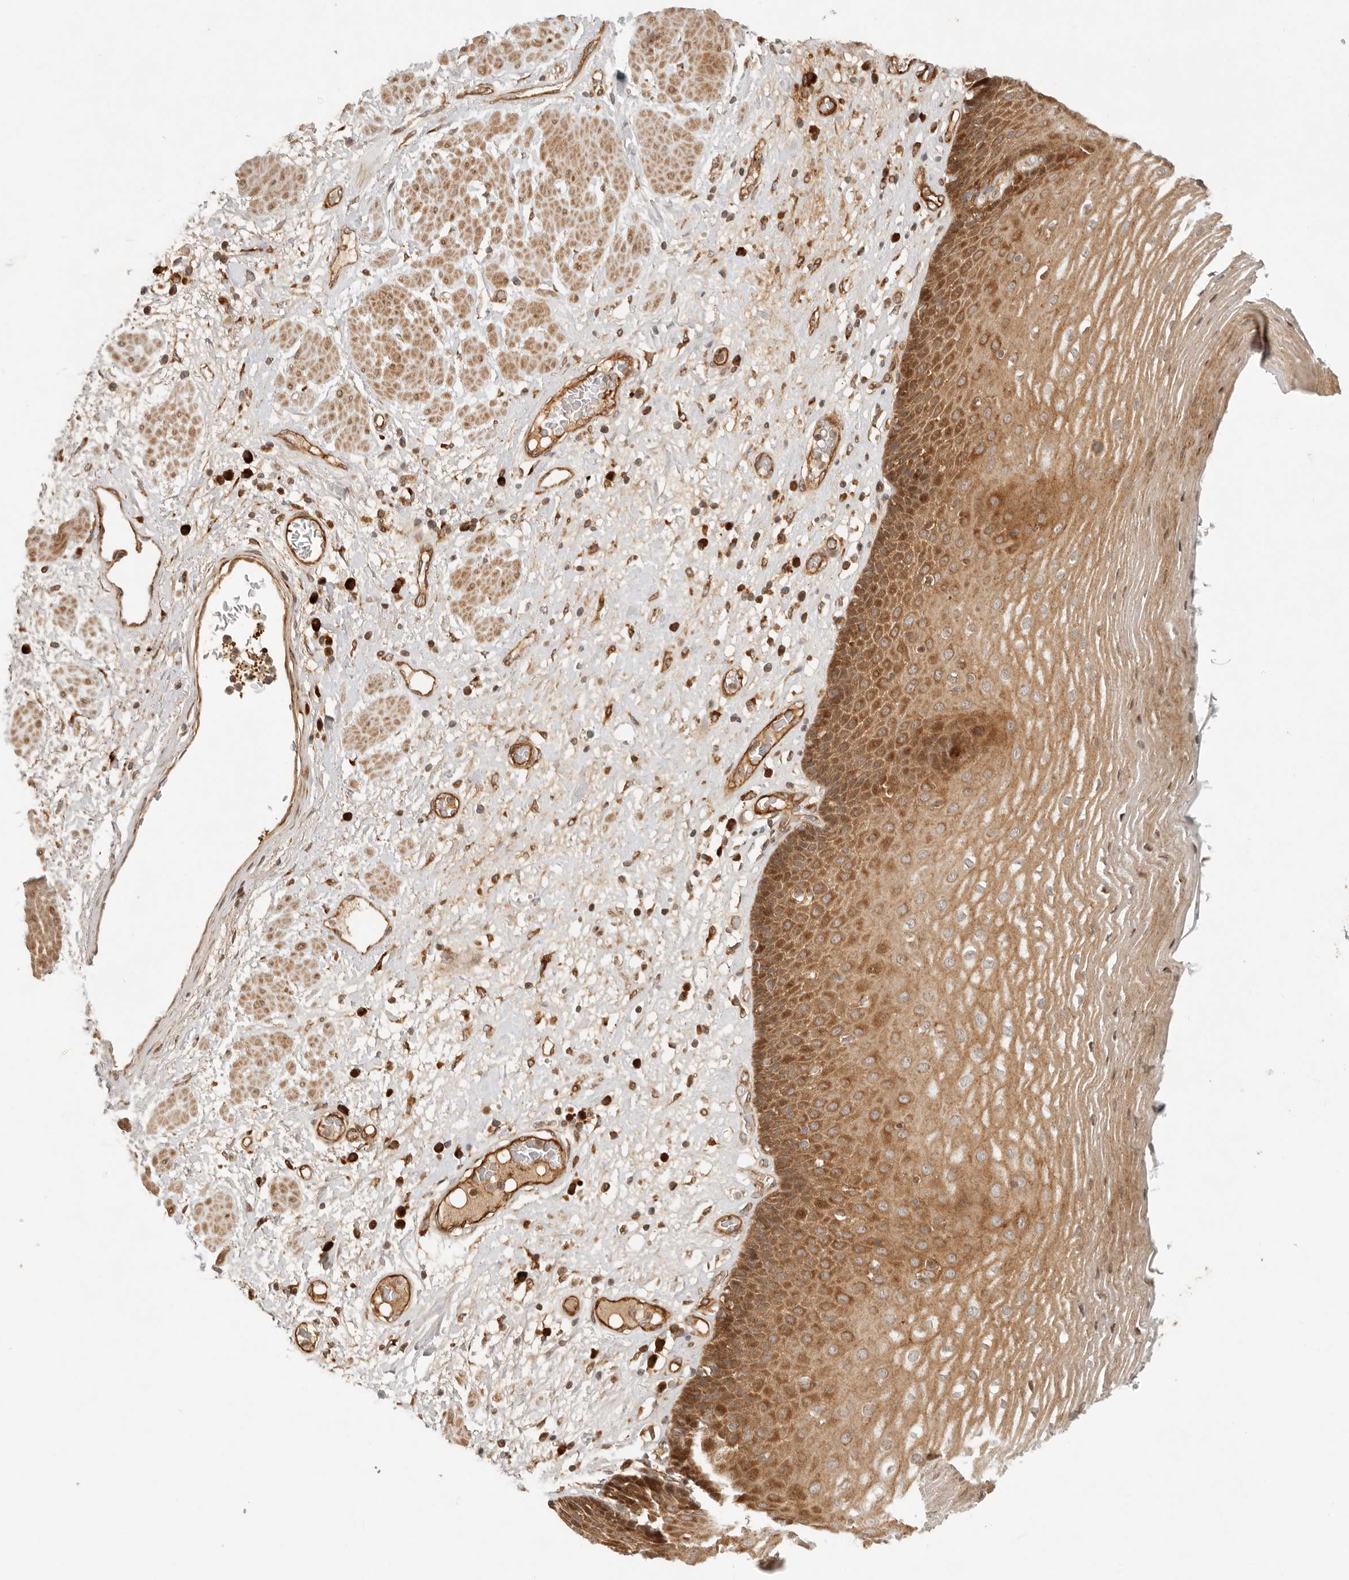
{"staining": {"intensity": "strong", "quantity": ">75%", "location": "cytoplasmic/membranous,nuclear"}, "tissue": "esophagus", "cell_type": "Squamous epithelial cells", "image_type": "normal", "snomed": [{"axis": "morphology", "description": "Normal tissue, NOS"}, {"axis": "morphology", "description": "Adenocarcinoma, NOS"}, {"axis": "topography", "description": "Esophagus"}], "caption": "A brown stain highlights strong cytoplasmic/membranous,nuclear expression of a protein in squamous epithelial cells of normal human esophagus.", "gene": "KLHL38", "patient": {"sex": "male", "age": 62}}